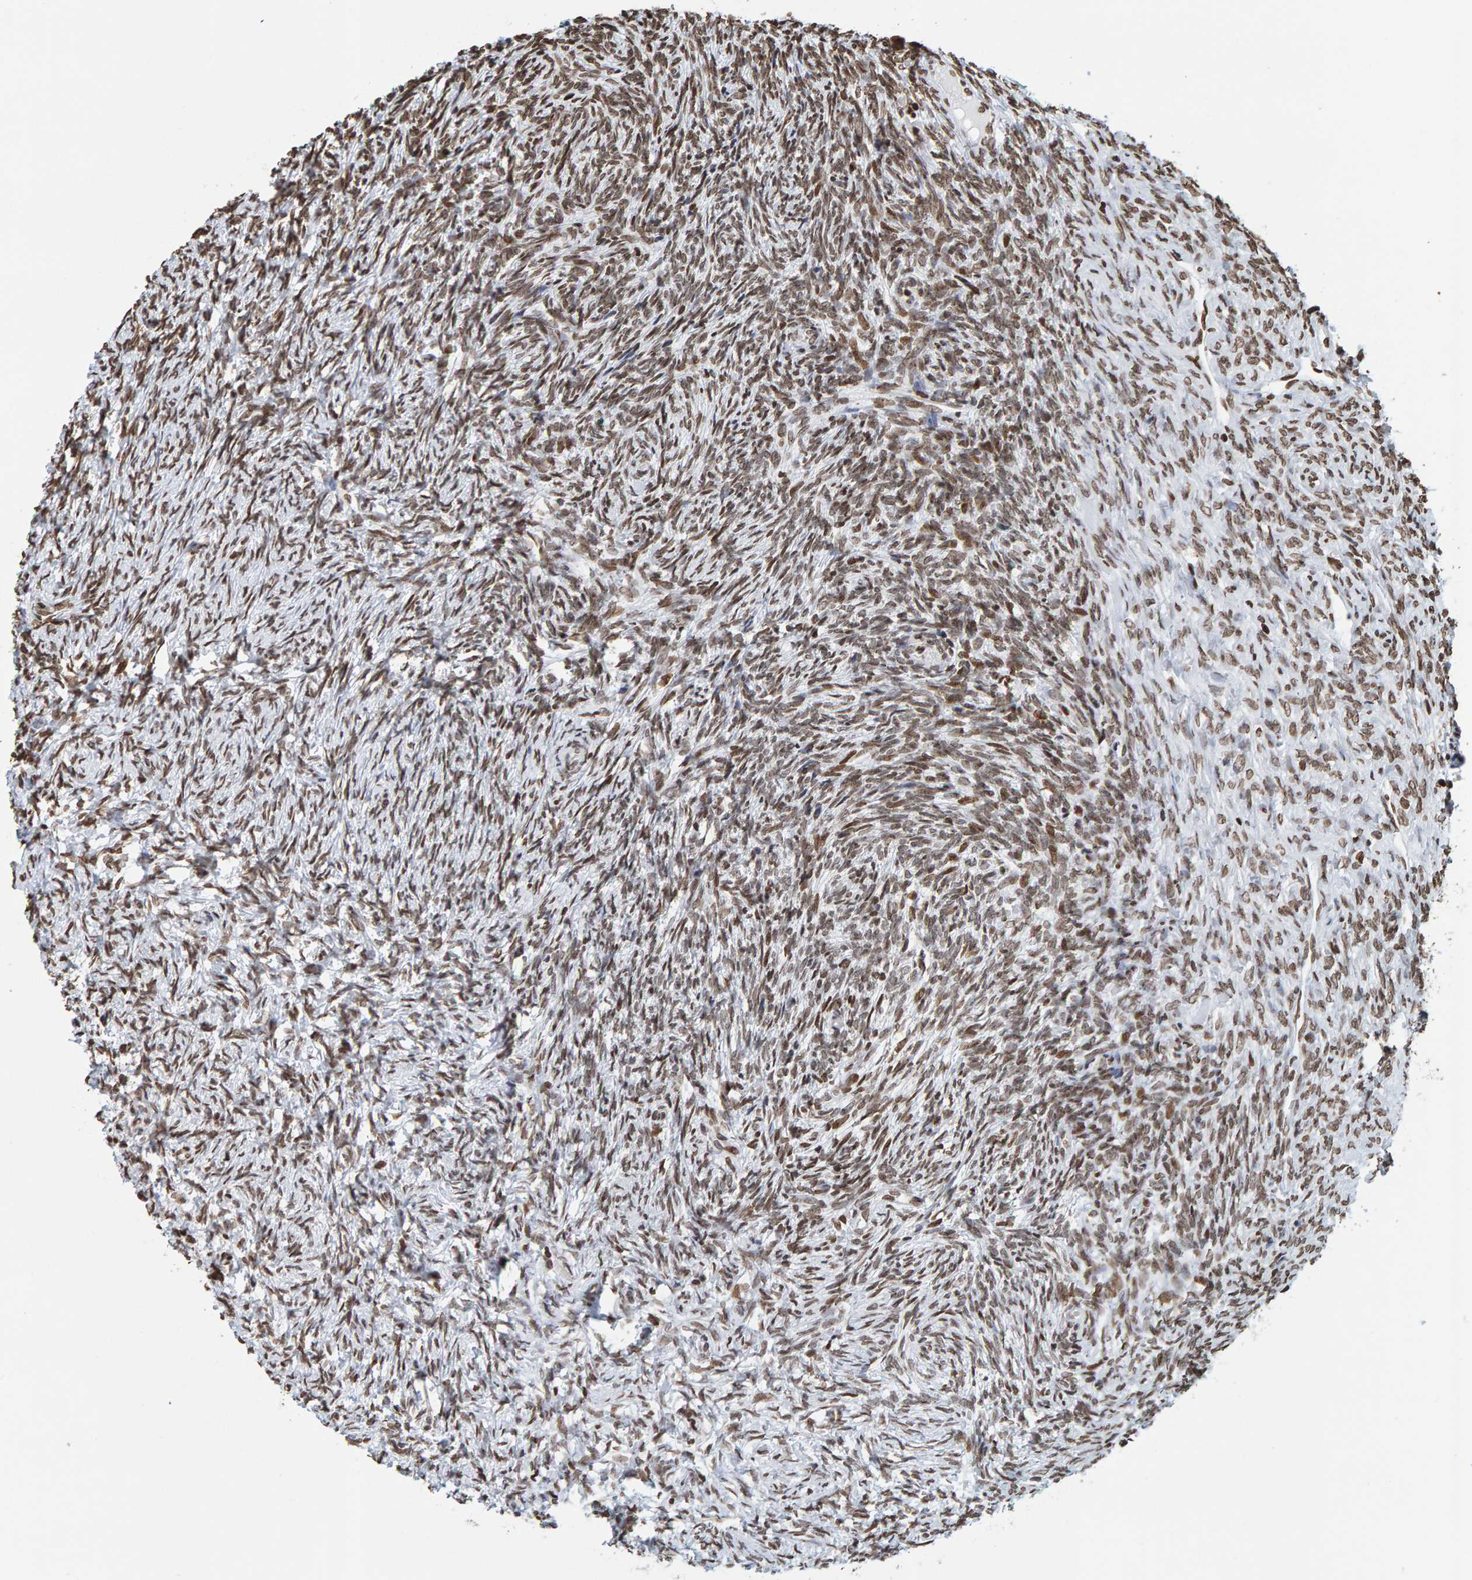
{"staining": {"intensity": "moderate", "quantity": ">75%", "location": "nuclear"}, "tissue": "ovary", "cell_type": "Follicle cells", "image_type": "normal", "snomed": [{"axis": "morphology", "description": "Normal tissue, NOS"}, {"axis": "topography", "description": "Ovary"}], "caption": "Ovary stained with a brown dye demonstrates moderate nuclear positive expression in approximately >75% of follicle cells.", "gene": "BRF2", "patient": {"sex": "female", "age": 41}}